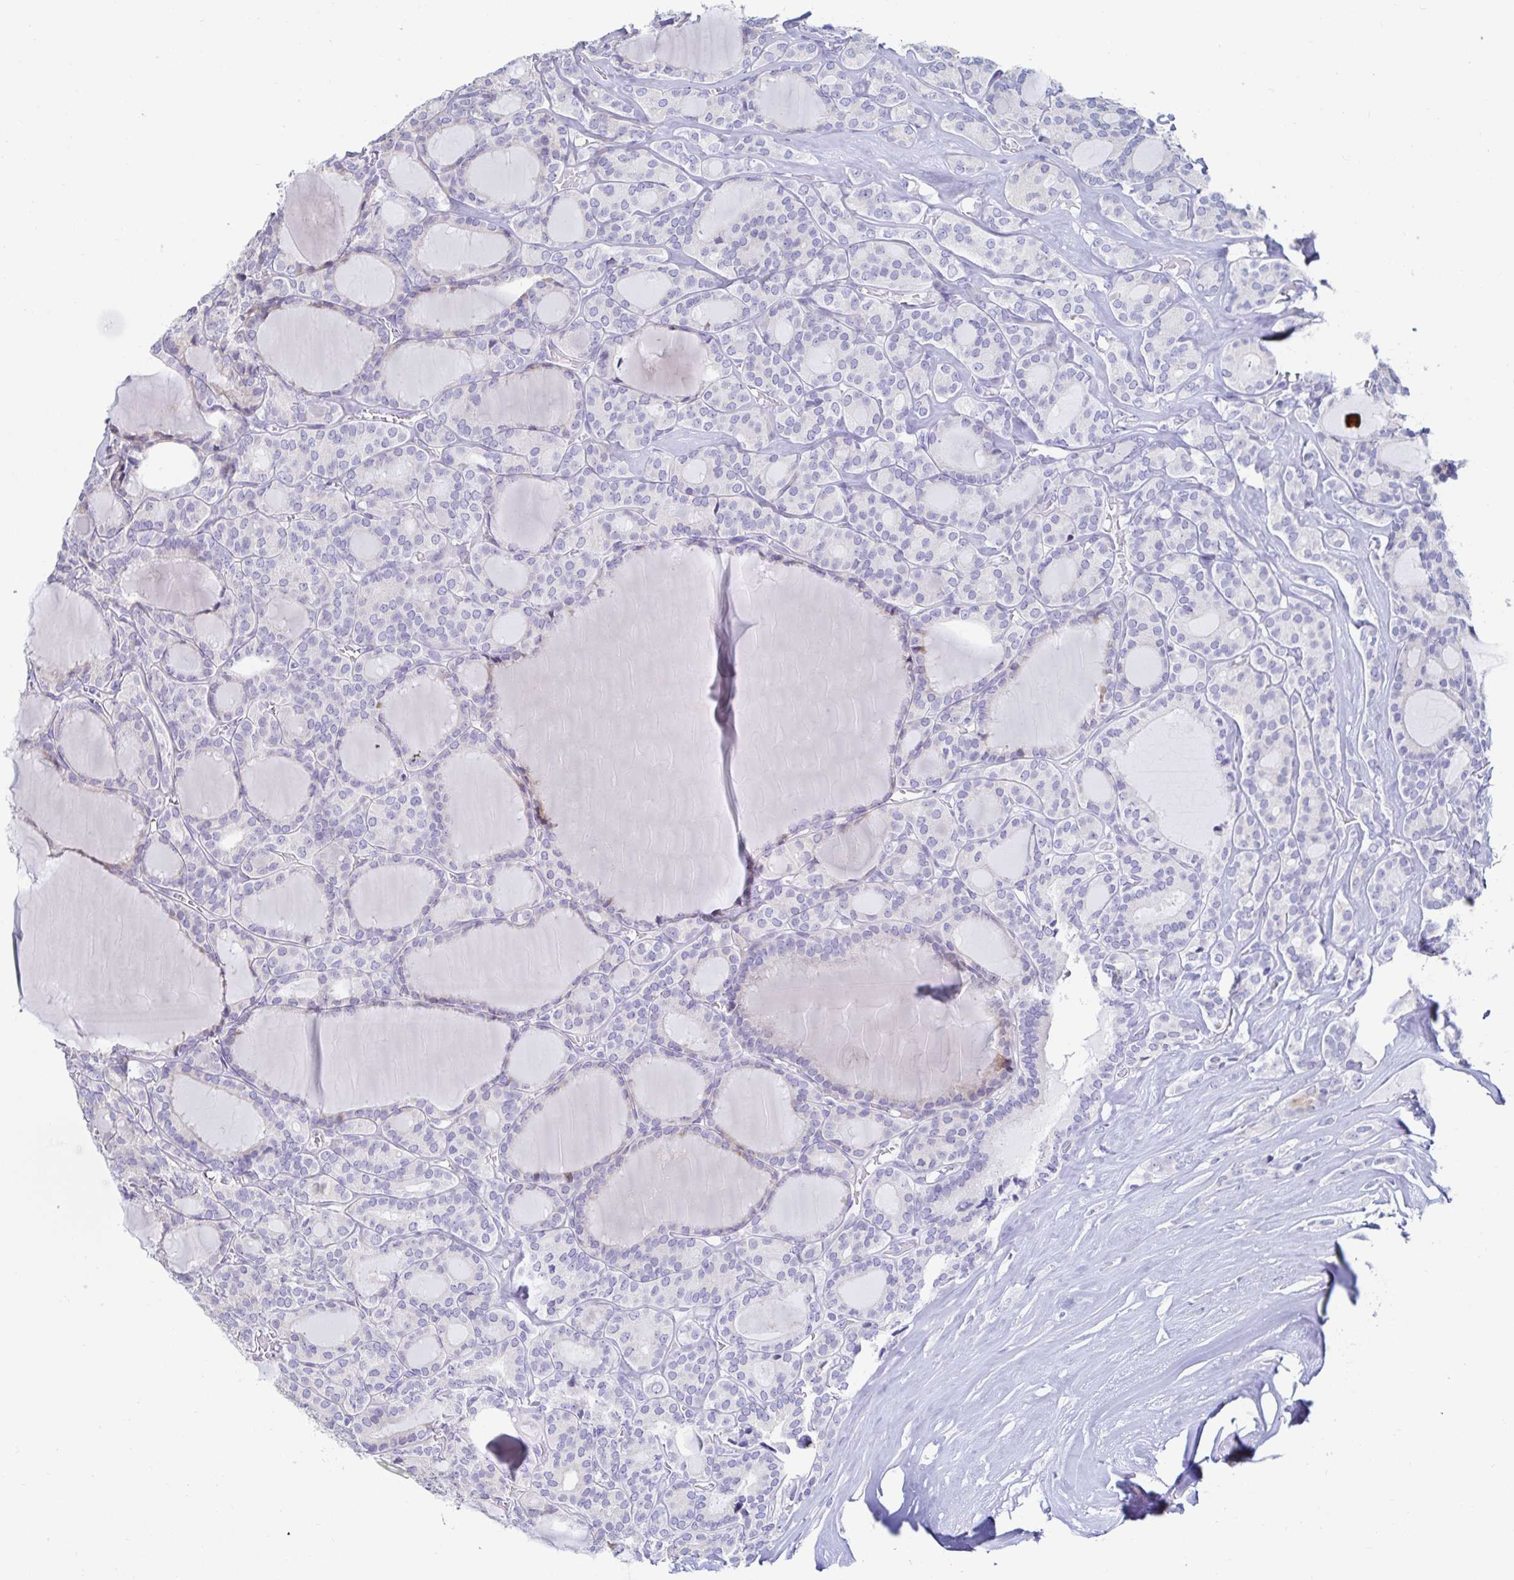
{"staining": {"intensity": "negative", "quantity": "none", "location": "none"}, "tissue": "thyroid cancer", "cell_type": "Tumor cells", "image_type": "cancer", "snomed": [{"axis": "morphology", "description": "Follicular adenoma carcinoma, NOS"}, {"axis": "topography", "description": "Thyroid gland"}], "caption": "Protein analysis of thyroid cancer demonstrates no significant staining in tumor cells. (Brightfield microscopy of DAB immunohistochemistry (IHC) at high magnification).", "gene": "C4orf17", "patient": {"sex": "male", "age": 74}}